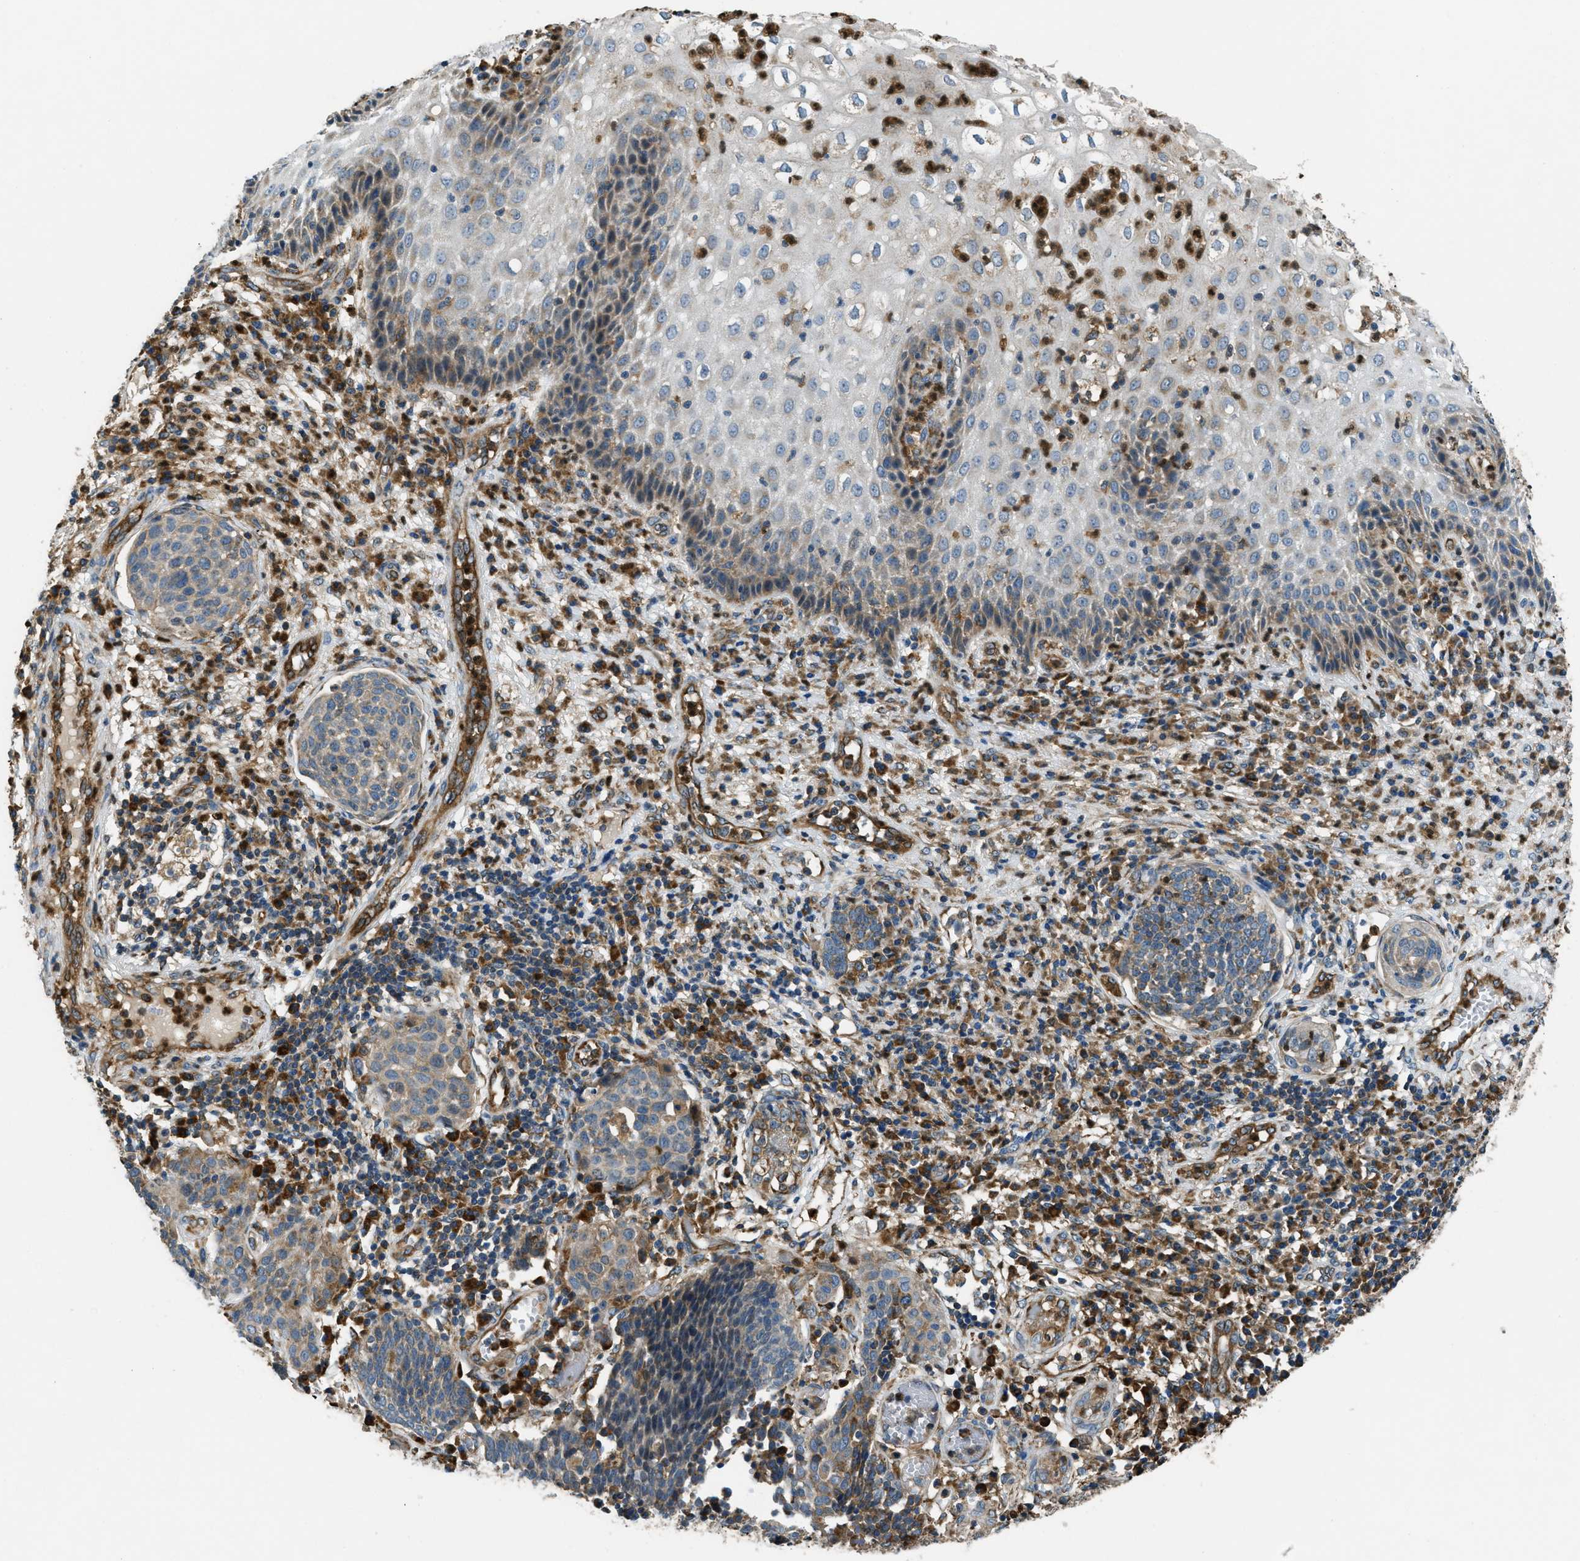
{"staining": {"intensity": "weak", "quantity": "<25%", "location": "cytoplasmic/membranous"}, "tissue": "cervical cancer", "cell_type": "Tumor cells", "image_type": "cancer", "snomed": [{"axis": "morphology", "description": "Squamous cell carcinoma, NOS"}, {"axis": "topography", "description": "Cervix"}], "caption": "Immunohistochemistry (IHC) histopathology image of cervical squamous cell carcinoma stained for a protein (brown), which reveals no staining in tumor cells.", "gene": "GIMAP8", "patient": {"sex": "female", "age": 34}}